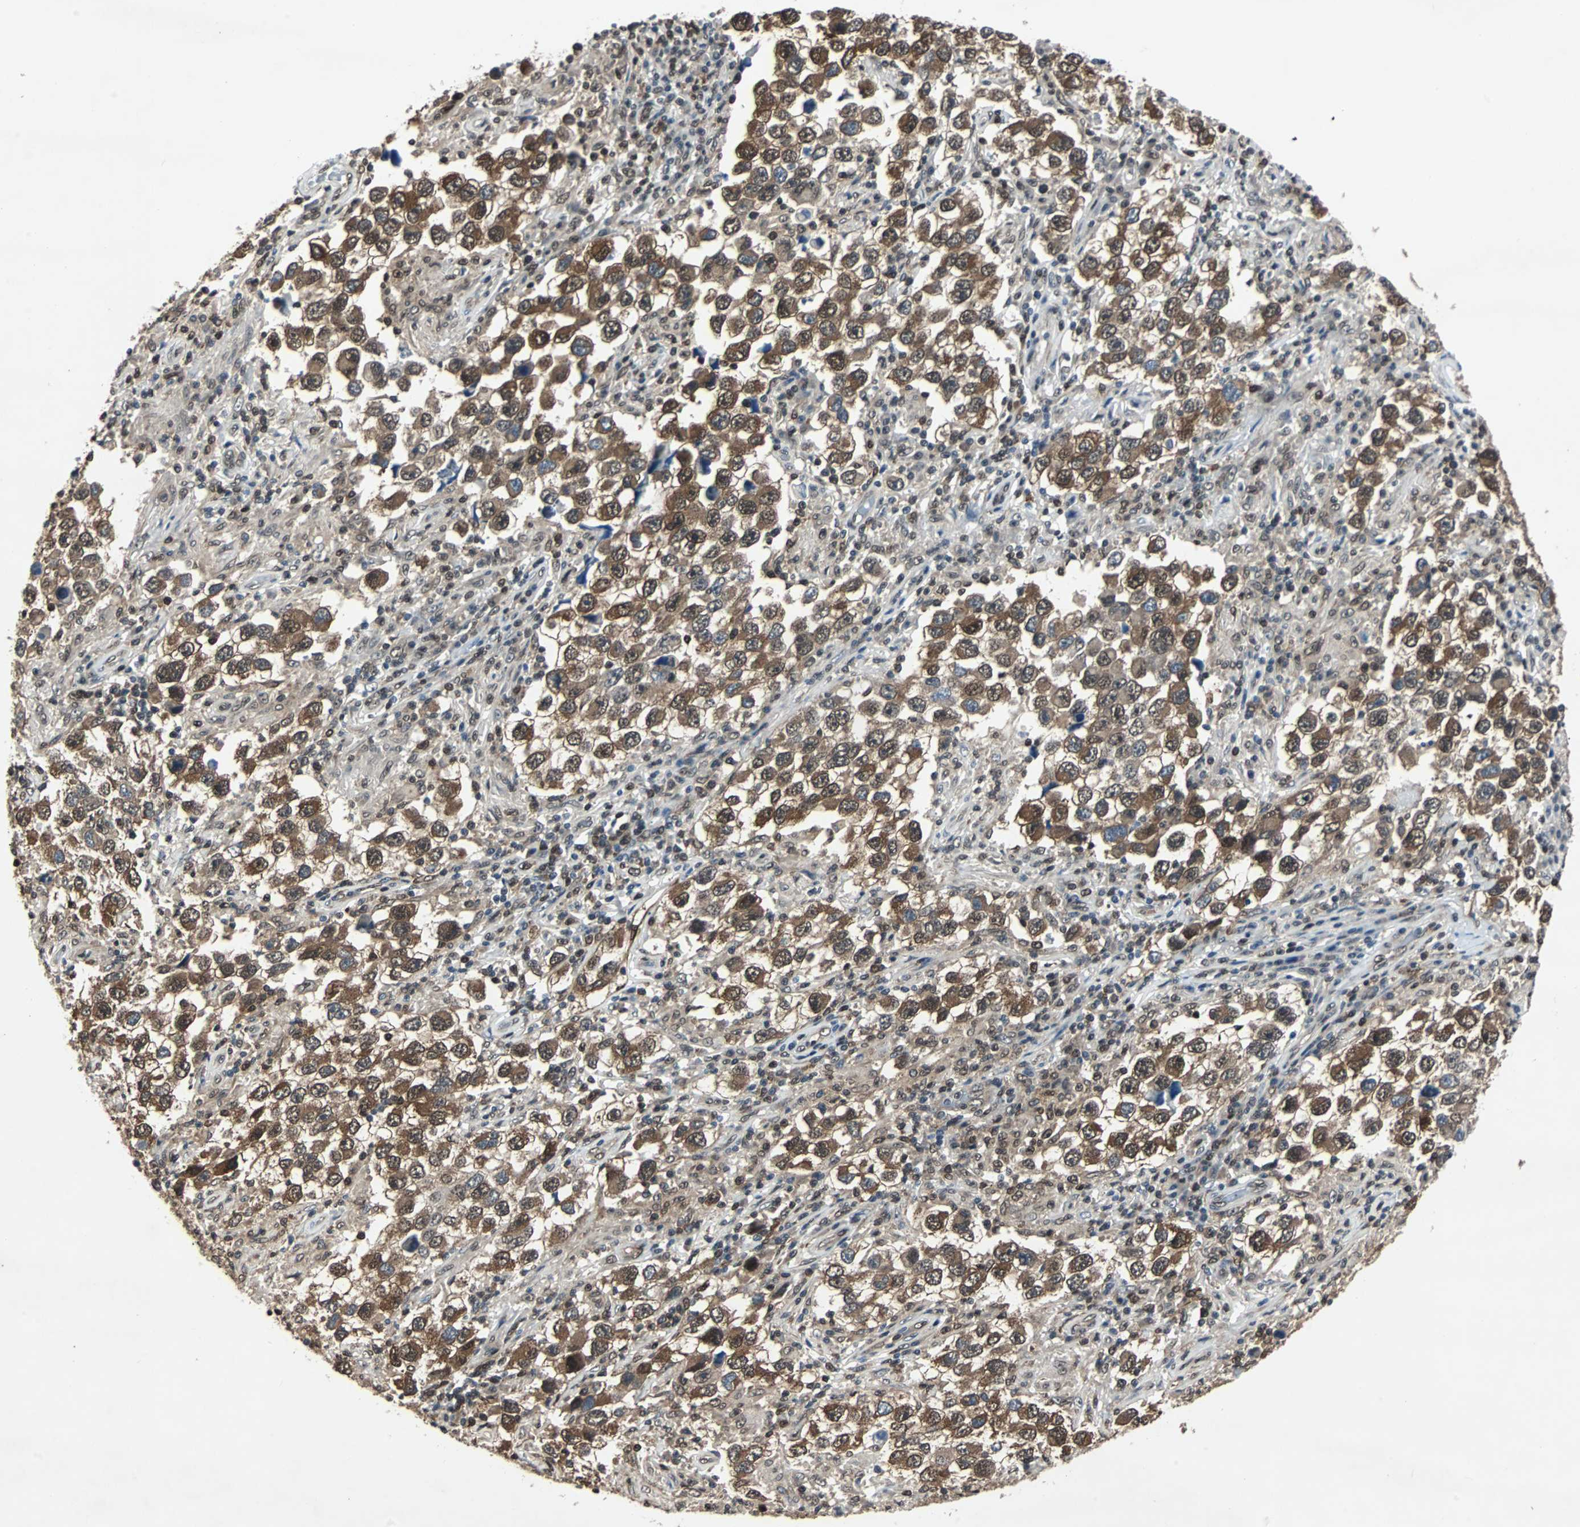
{"staining": {"intensity": "strong", "quantity": ">75%", "location": "cytoplasmic/membranous"}, "tissue": "testis cancer", "cell_type": "Tumor cells", "image_type": "cancer", "snomed": [{"axis": "morphology", "description": "Carcinoma, Embryonal, NOS"}, {"axis": "topography", "description": "Testis"}], "caption": "Immunohistochemistry image of neoplastic tissue: human embryonal carcinoma (testis) stained using IHC reveals high levels of strong protein expression localized specifically in the cytoplasmic/membranous of tumor cells, appearing as a cytoplasmic/membranous brown color.", "gene": "ACLY", "patient": {"sex": "male", "age": 21}}